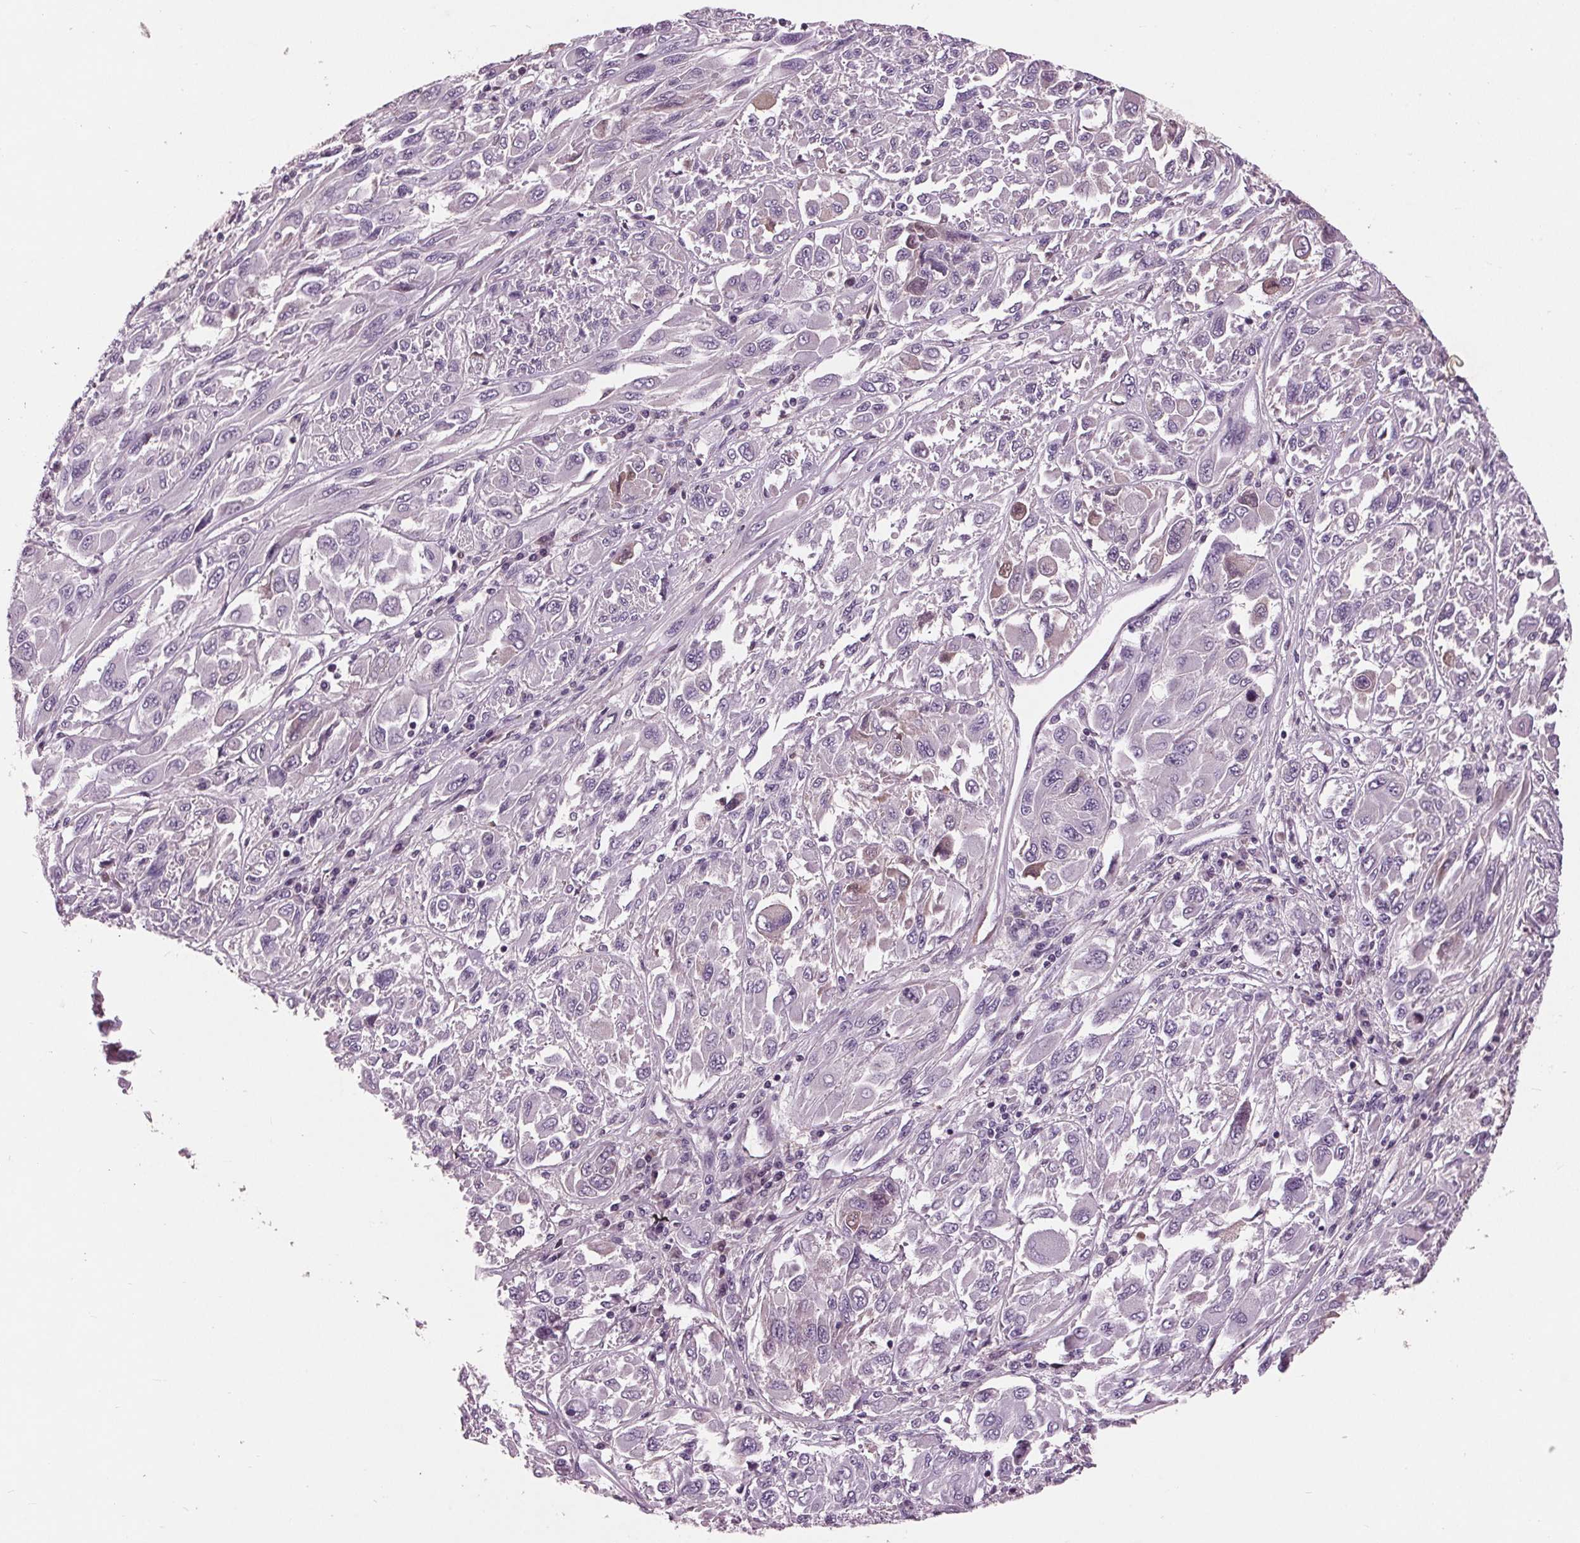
{"staining": {"intensity": "negative", "quantity": "none", "location": "none"}, "tissue": "melanoma", "cell_type": "Tumor cells", "image_type": "cancer", "snomed": [{"axis": "morphology", "description": "Malignant melanoma, NOS"}, {"axis": "topography", "description": "Skin"}], "caption": "Image shows no significant protein positivity in tumor cells of melanoma. Nuclei are stained in blue.", "gene": "C6", "patient": {"sex": "female", "age": 91}}